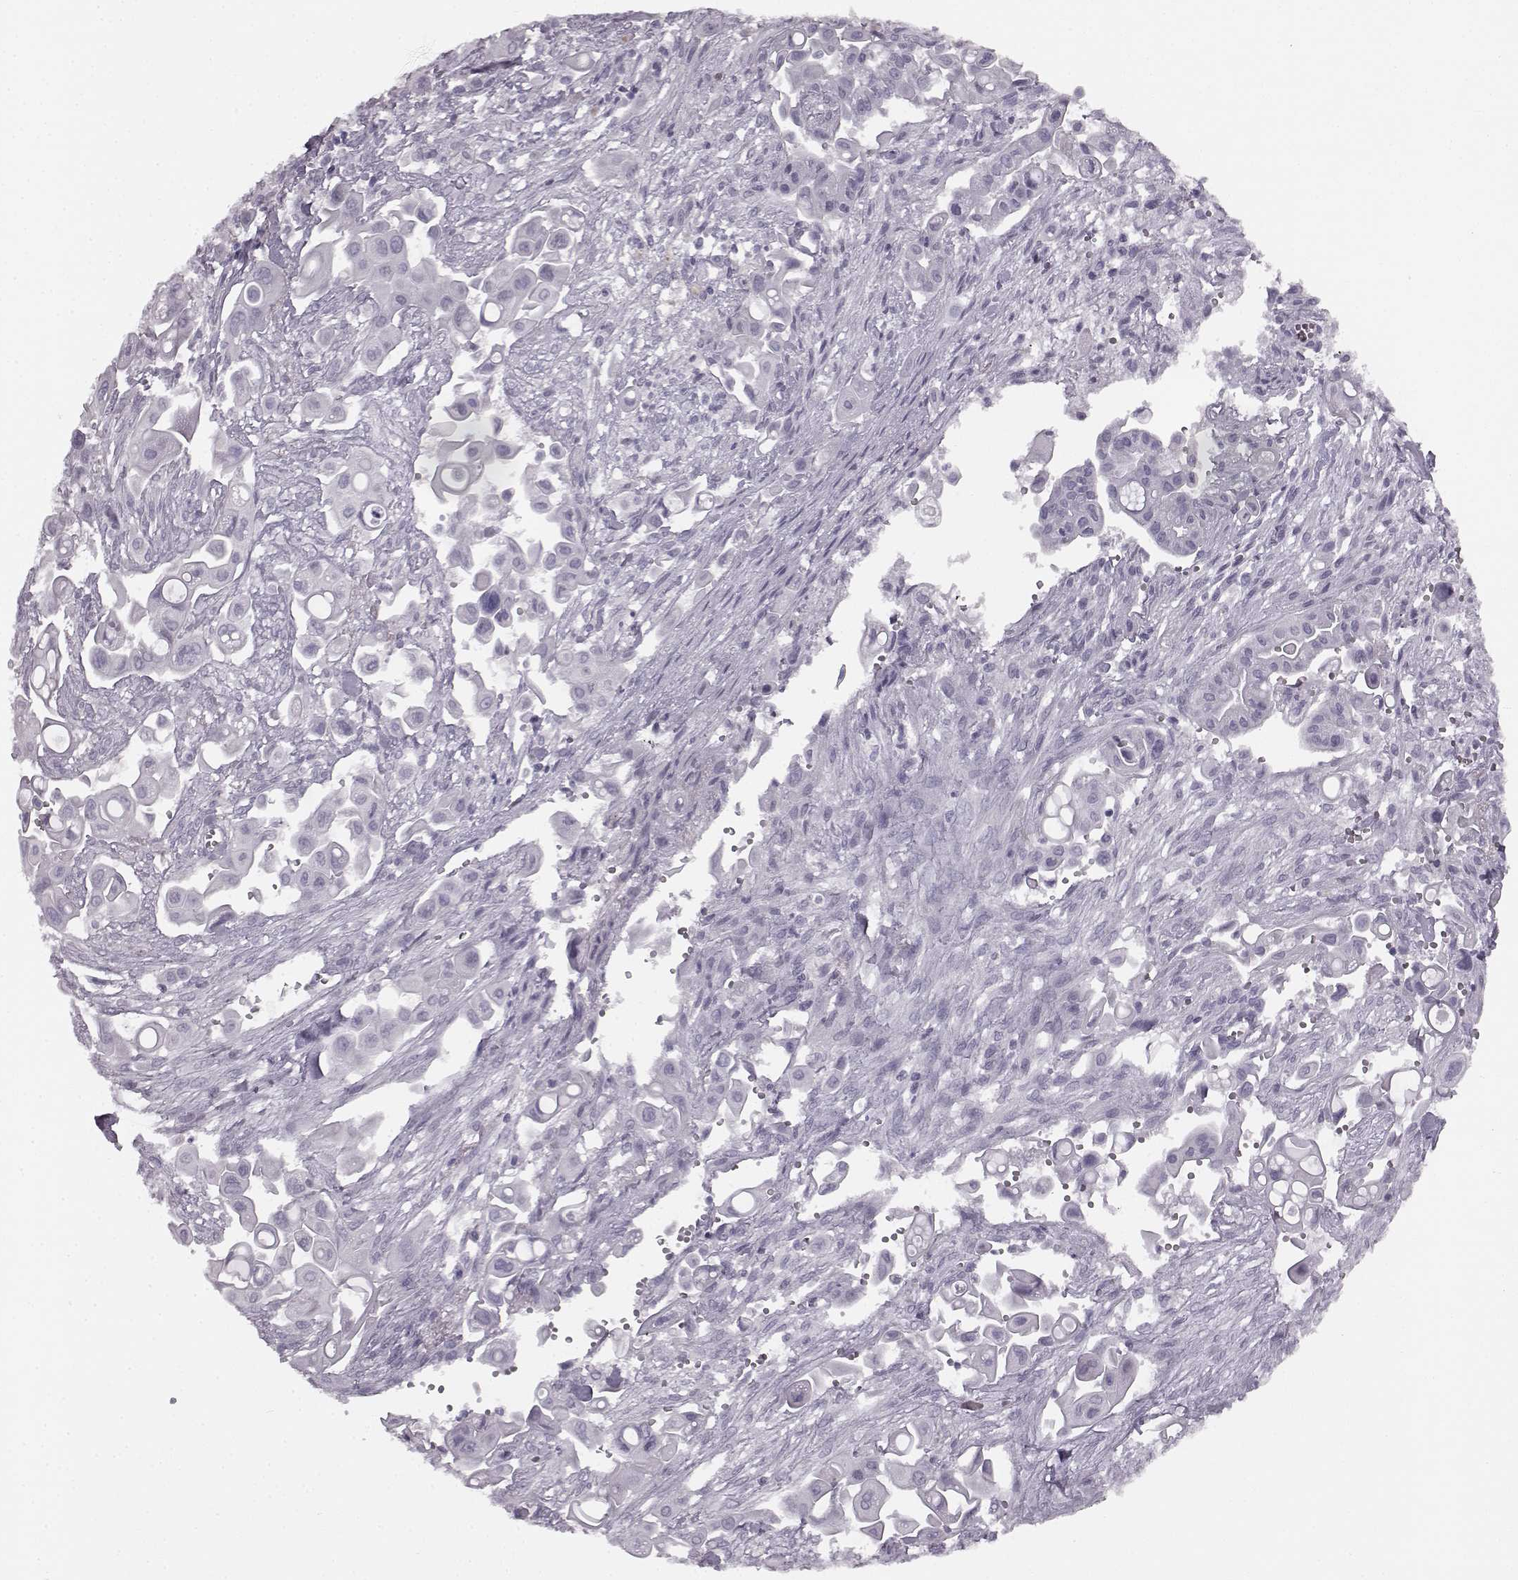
{"staining": {"intensity": "negative", "quantity": "none", "location": "none"}, "tissue": "pancreatic cancer", "cell_type": "Tumor cells", "image_type": "cancer", "snomed": [{"axis": "morphology", "description": "Adenocarcinoma, NOS"}, {"axis": "topography", "description": "Pancreas"}], "caption": "This is an immunohistochemistry micrograph of human pancreatic cancer. There is no staining in tumor cells.", "gene": "SEMG2", "patient": {"sex": "male", "age": 50}}